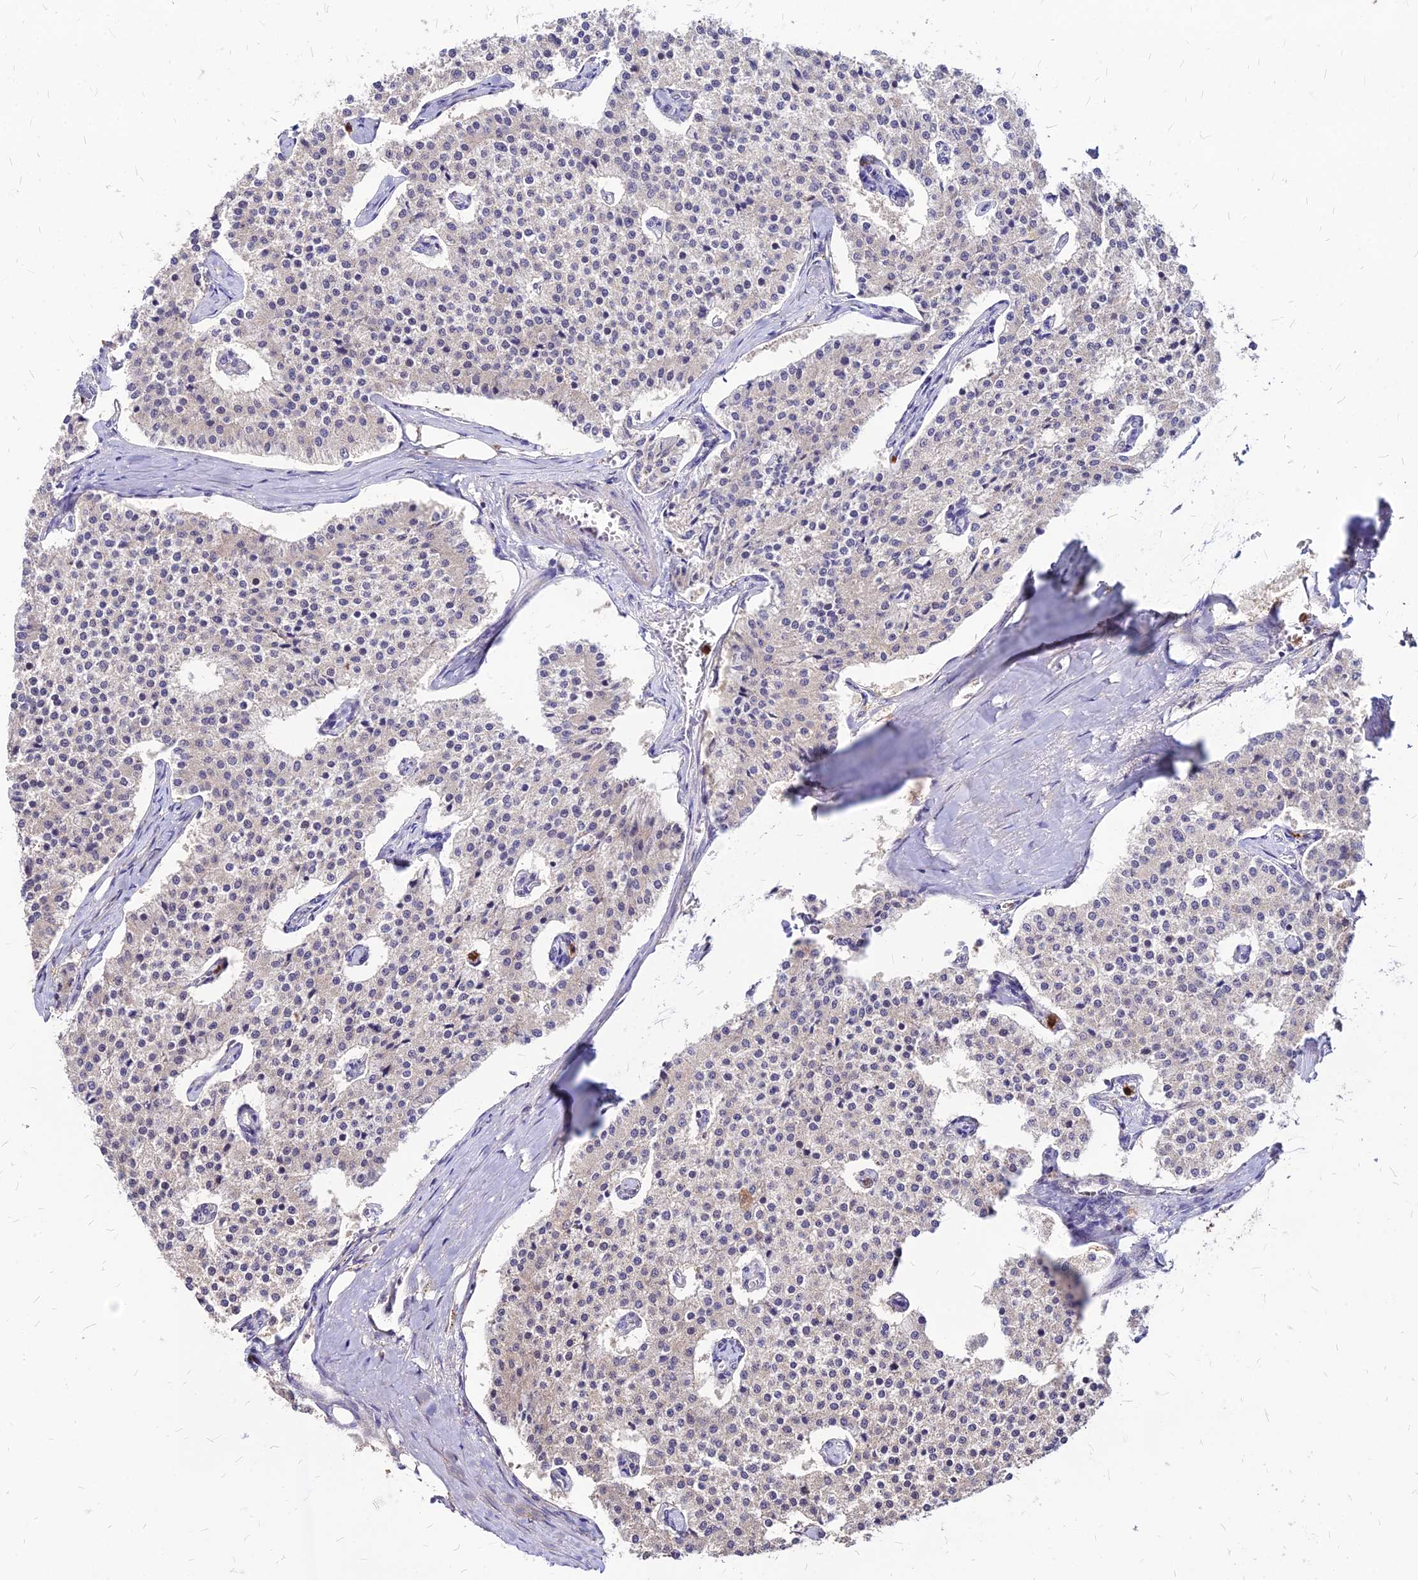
{"staining": {"intensity": "negative", "quantity": "none", "location": "none"}, "tissue": "carcinoid", "cell_type": "Tumor cells", "image_type": "cancer", "snomed": [{"axis": "morphology", "description": "Carcinoid, malignant, NOS"}, {"axis": "topography", "description": "Colon"}], "caption": "This is an IHC photomicrograph of human carcinoid. There is no expression in tumor cells.", "gene": "APBA3", "patient": {"sex": "female", "age": 52}}